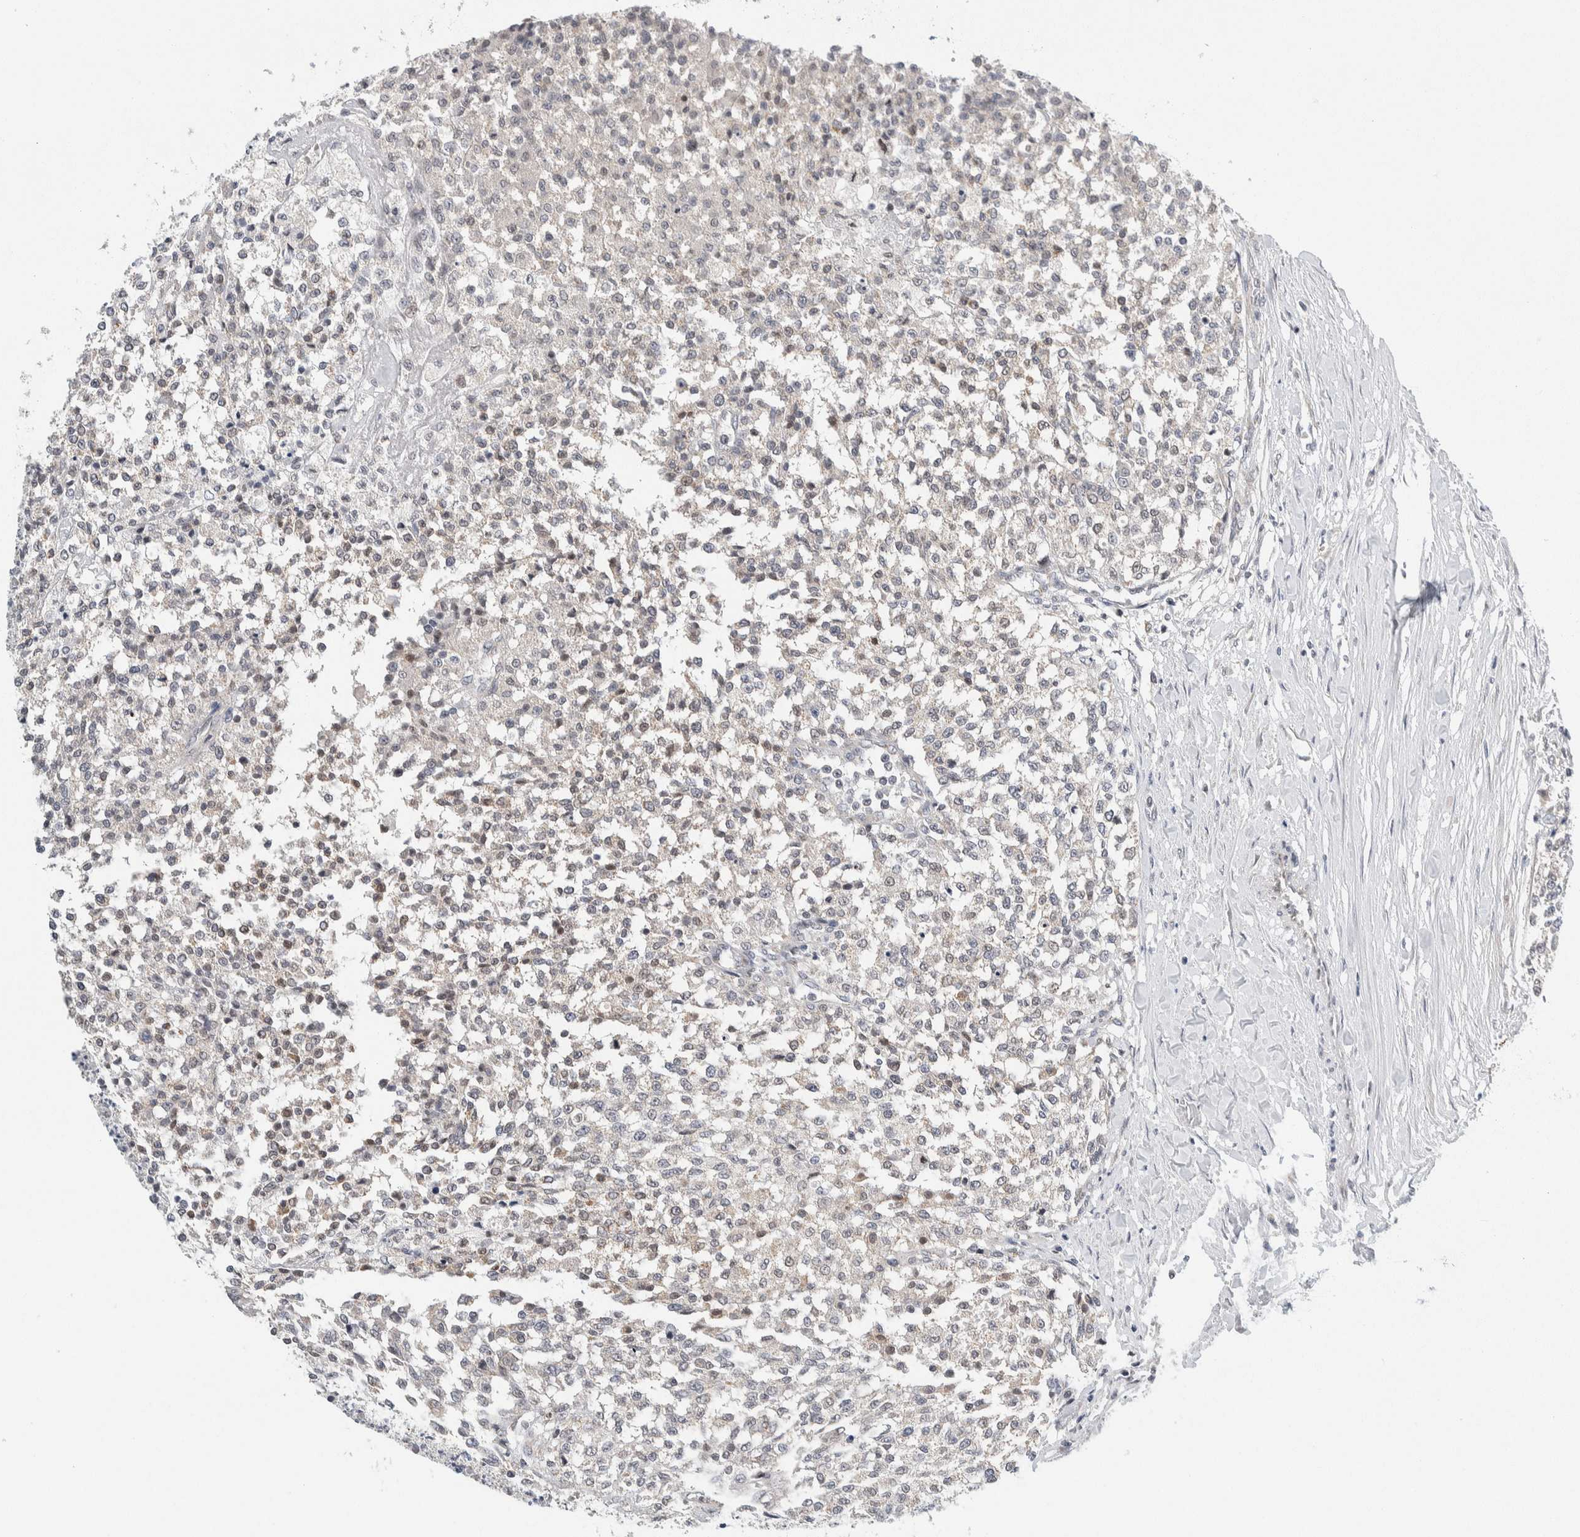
{"staining": {"intensity": "negative", "quantity": "none", "location": "none"}, "tissue": "testis cancer", "cell_type": "Tumor cells", "image_type": "cancer", "snomed": [{"axis": "morphology", "description": "Seminoma, NOS"}, {"axis": "topography", "description": "Testis"}], "caption": "An immunohistochemistry micrograph of testis cancer (seminoma) is shown. There is no staining in tumor cells of testis cancer (seminoma).", "gene": "NEUROD1", "patient": {"sex": "male", "age": 59}}